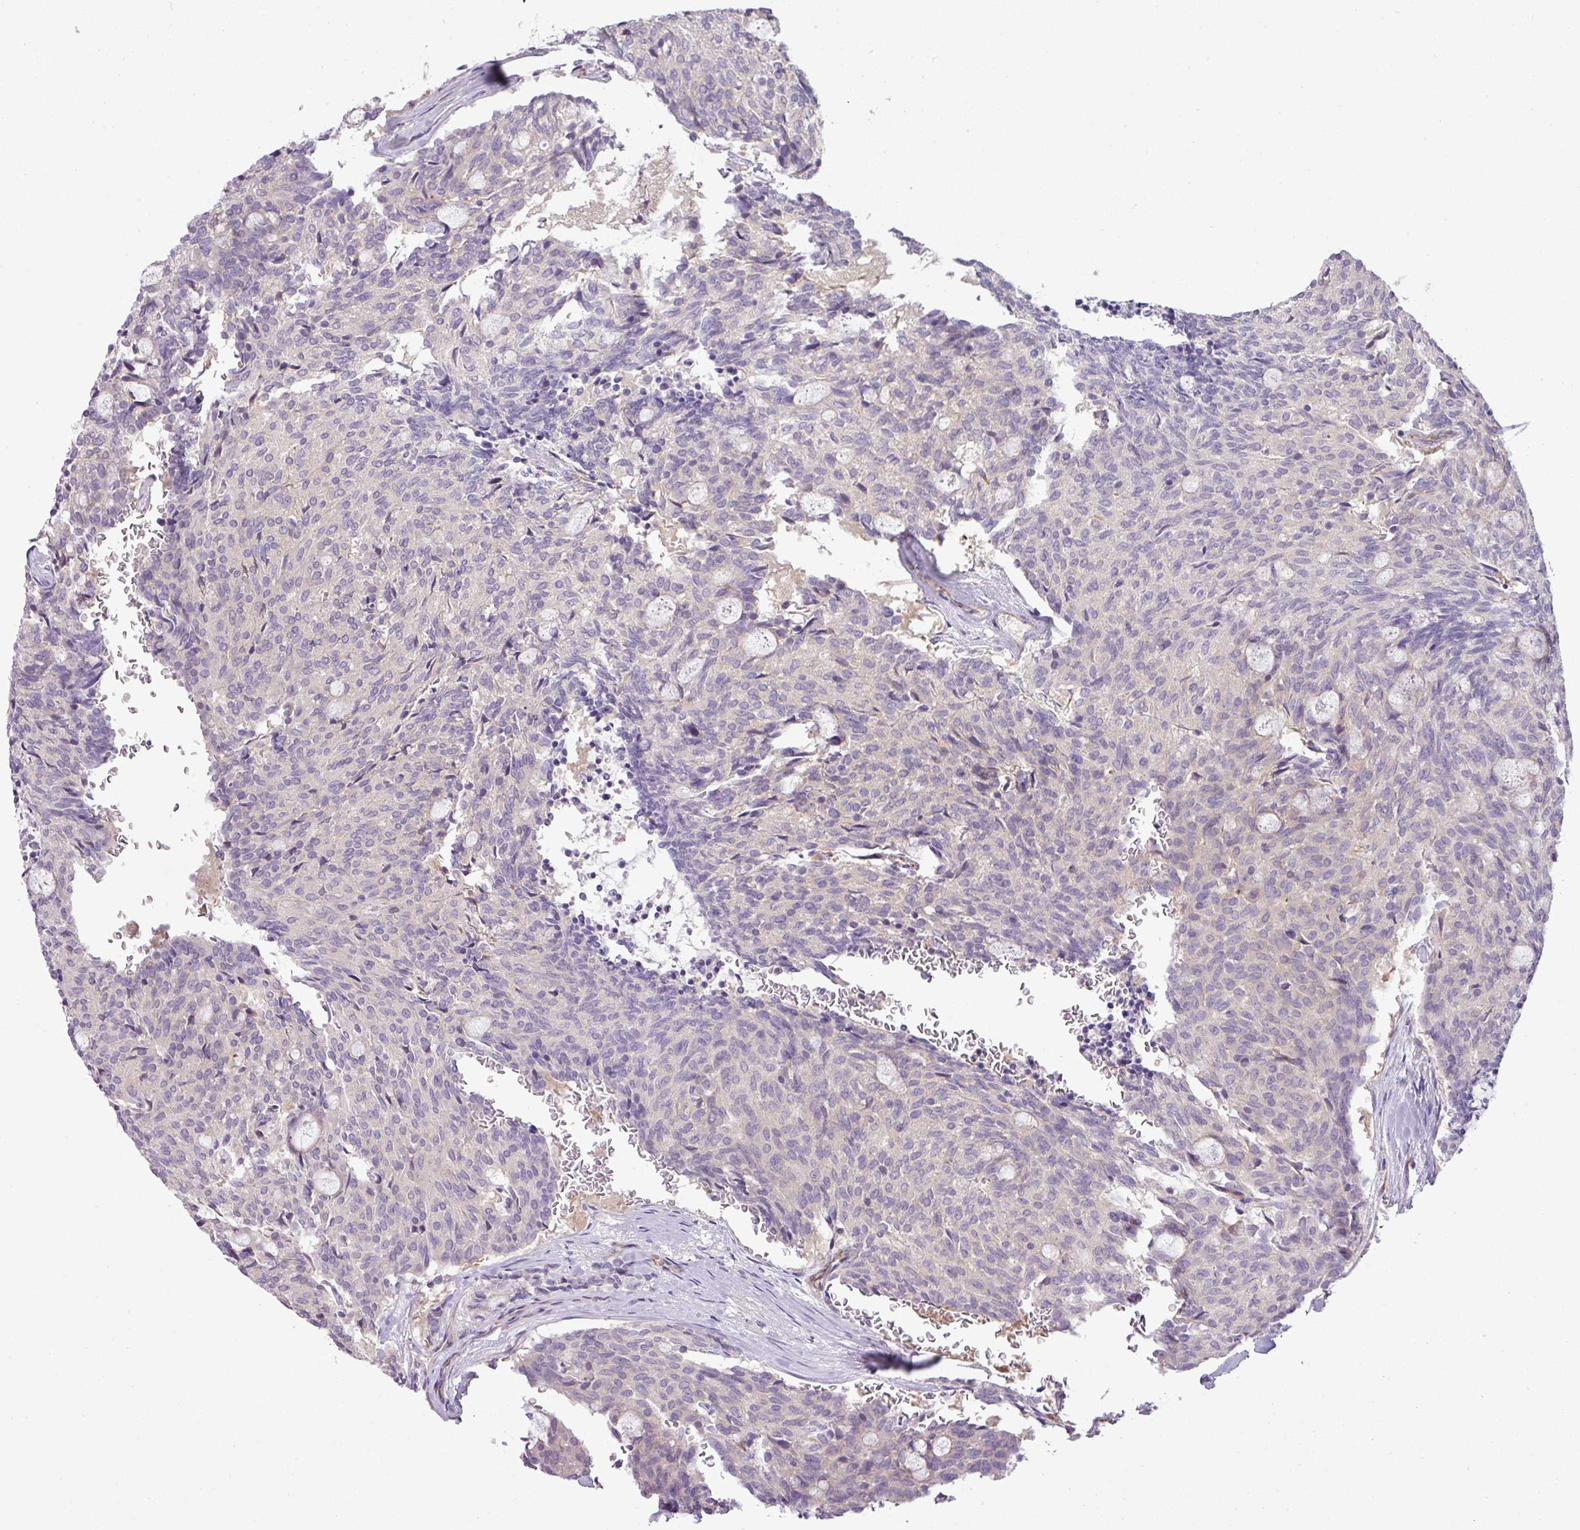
{"staining": {"intensity": "negative", "quantity": "none", "location": "none"}, "tissue": "carcinoid", "cell_type": "Tumor cells", "image_type": "cancer", "snomed": [{"axis": "morphology", "description": "Carcinoid, malignant, NOS"}, {"axis": "topography", "description": "Pancreas"}], "caption": "A high-resolution histopathology image shows immunohistochemistry staining of carcinoid (malignant), which shows no significant staining in tumor cells. The staining is performed using DAB brown chromogen with nuclei counter-stained in using hematoxylin.", "gene": "ENSG00000273748", "patient": {"sex": "female", "age": 54}}